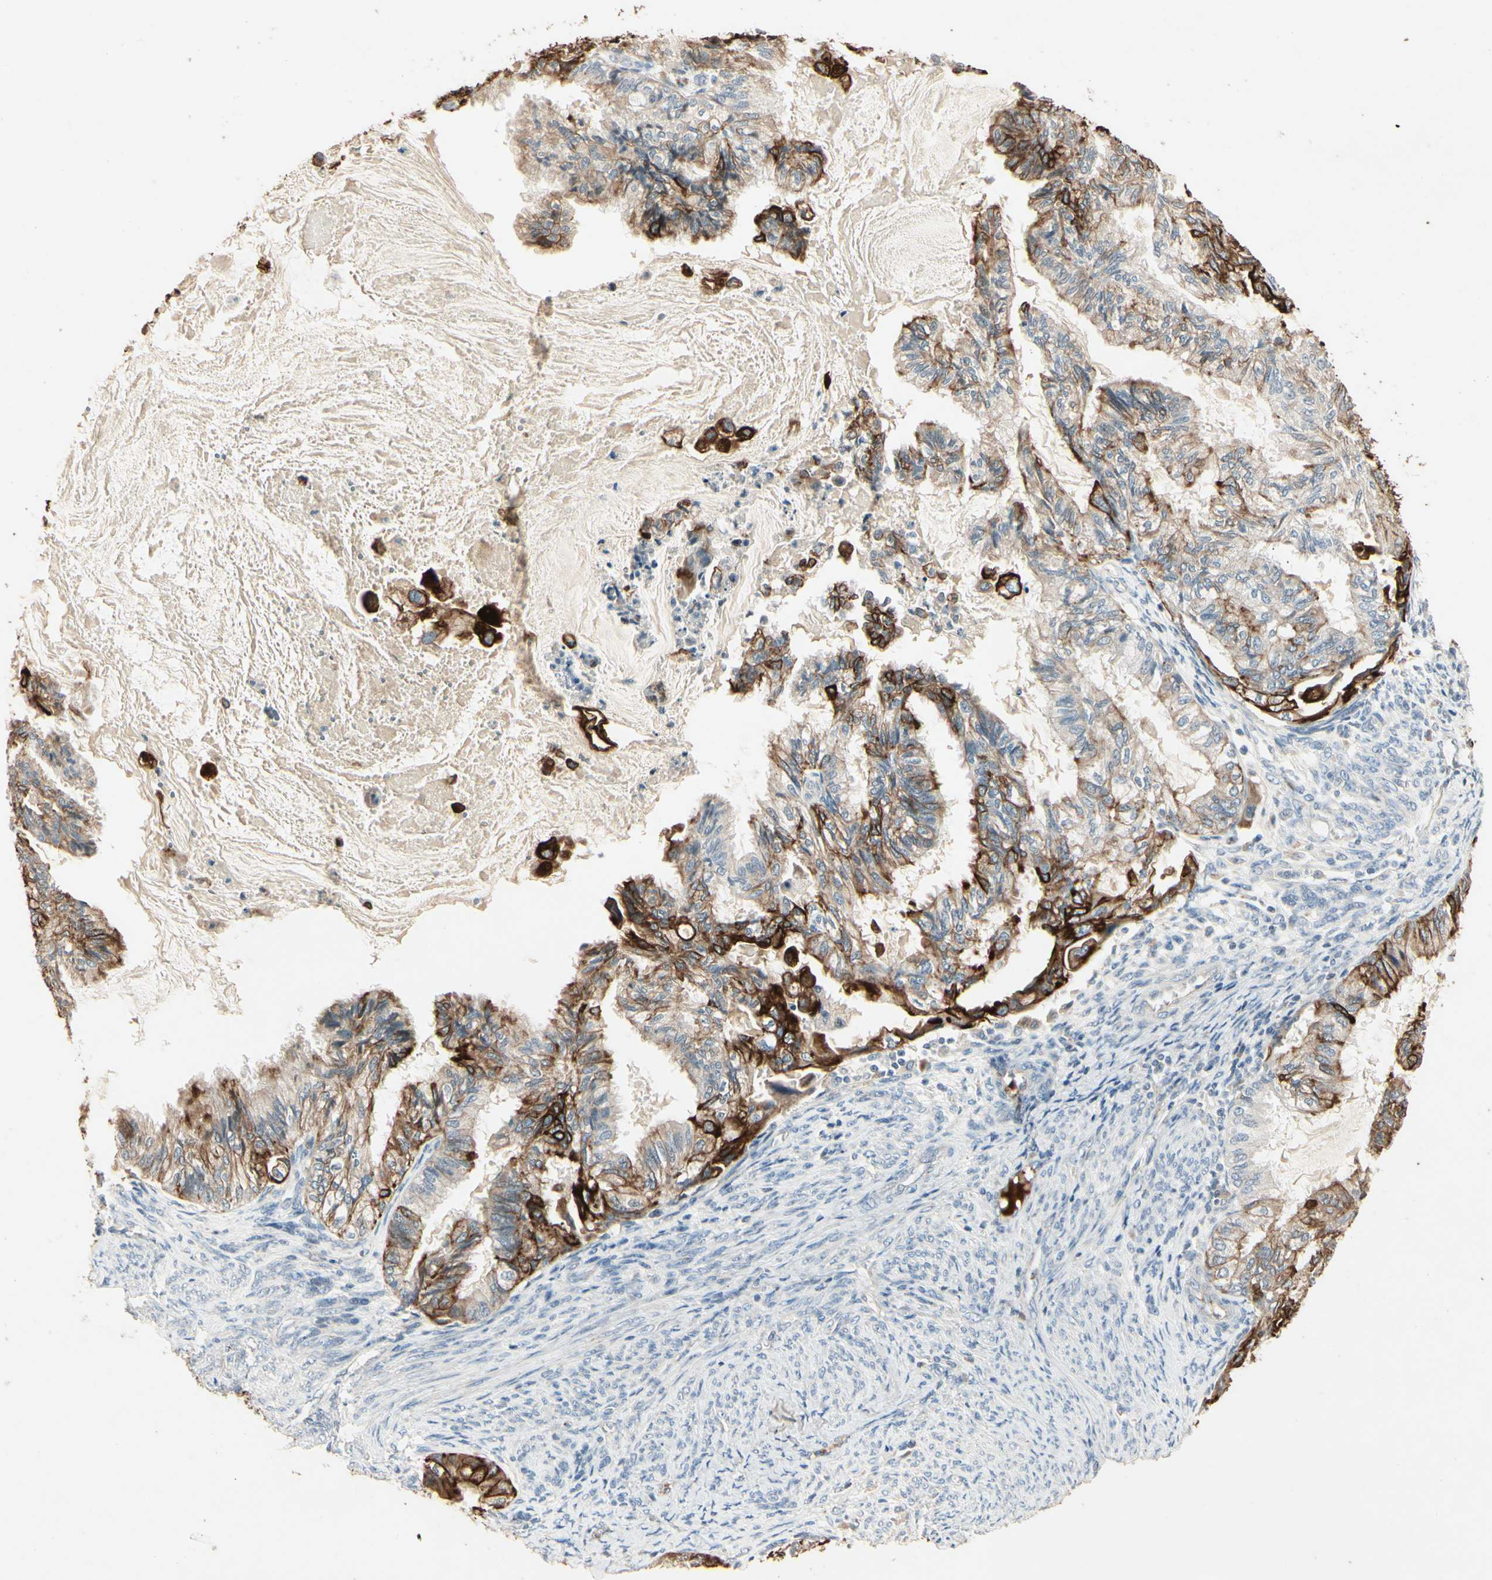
{"staining": {"intensity": "strong", "quantity": ">75%", "location": "cytoplasmic/membranous"}, "tissue": "cervical cancer", "cell_type": "Tumor cells", "image_type": "cancer", "snomed": [{"axis": "morphology", "description": "Normal tissue, NOS"}, {"axis": "morphology", "description": "Adenocarcinoma, NOS"}, {"axis": "topography", "description": "Cervix"}, {"axis": "topography", "description": "Endometrium"}], "caption": "Strong cytoplasmic/membranous positivity for a protein is appreciated in about >75% of tumor cells of cervical cancer (adenocarcinoma) using immunohistochemistry.", "gene": "SKIL", "patient": {"sex": "female", "age": 86}}